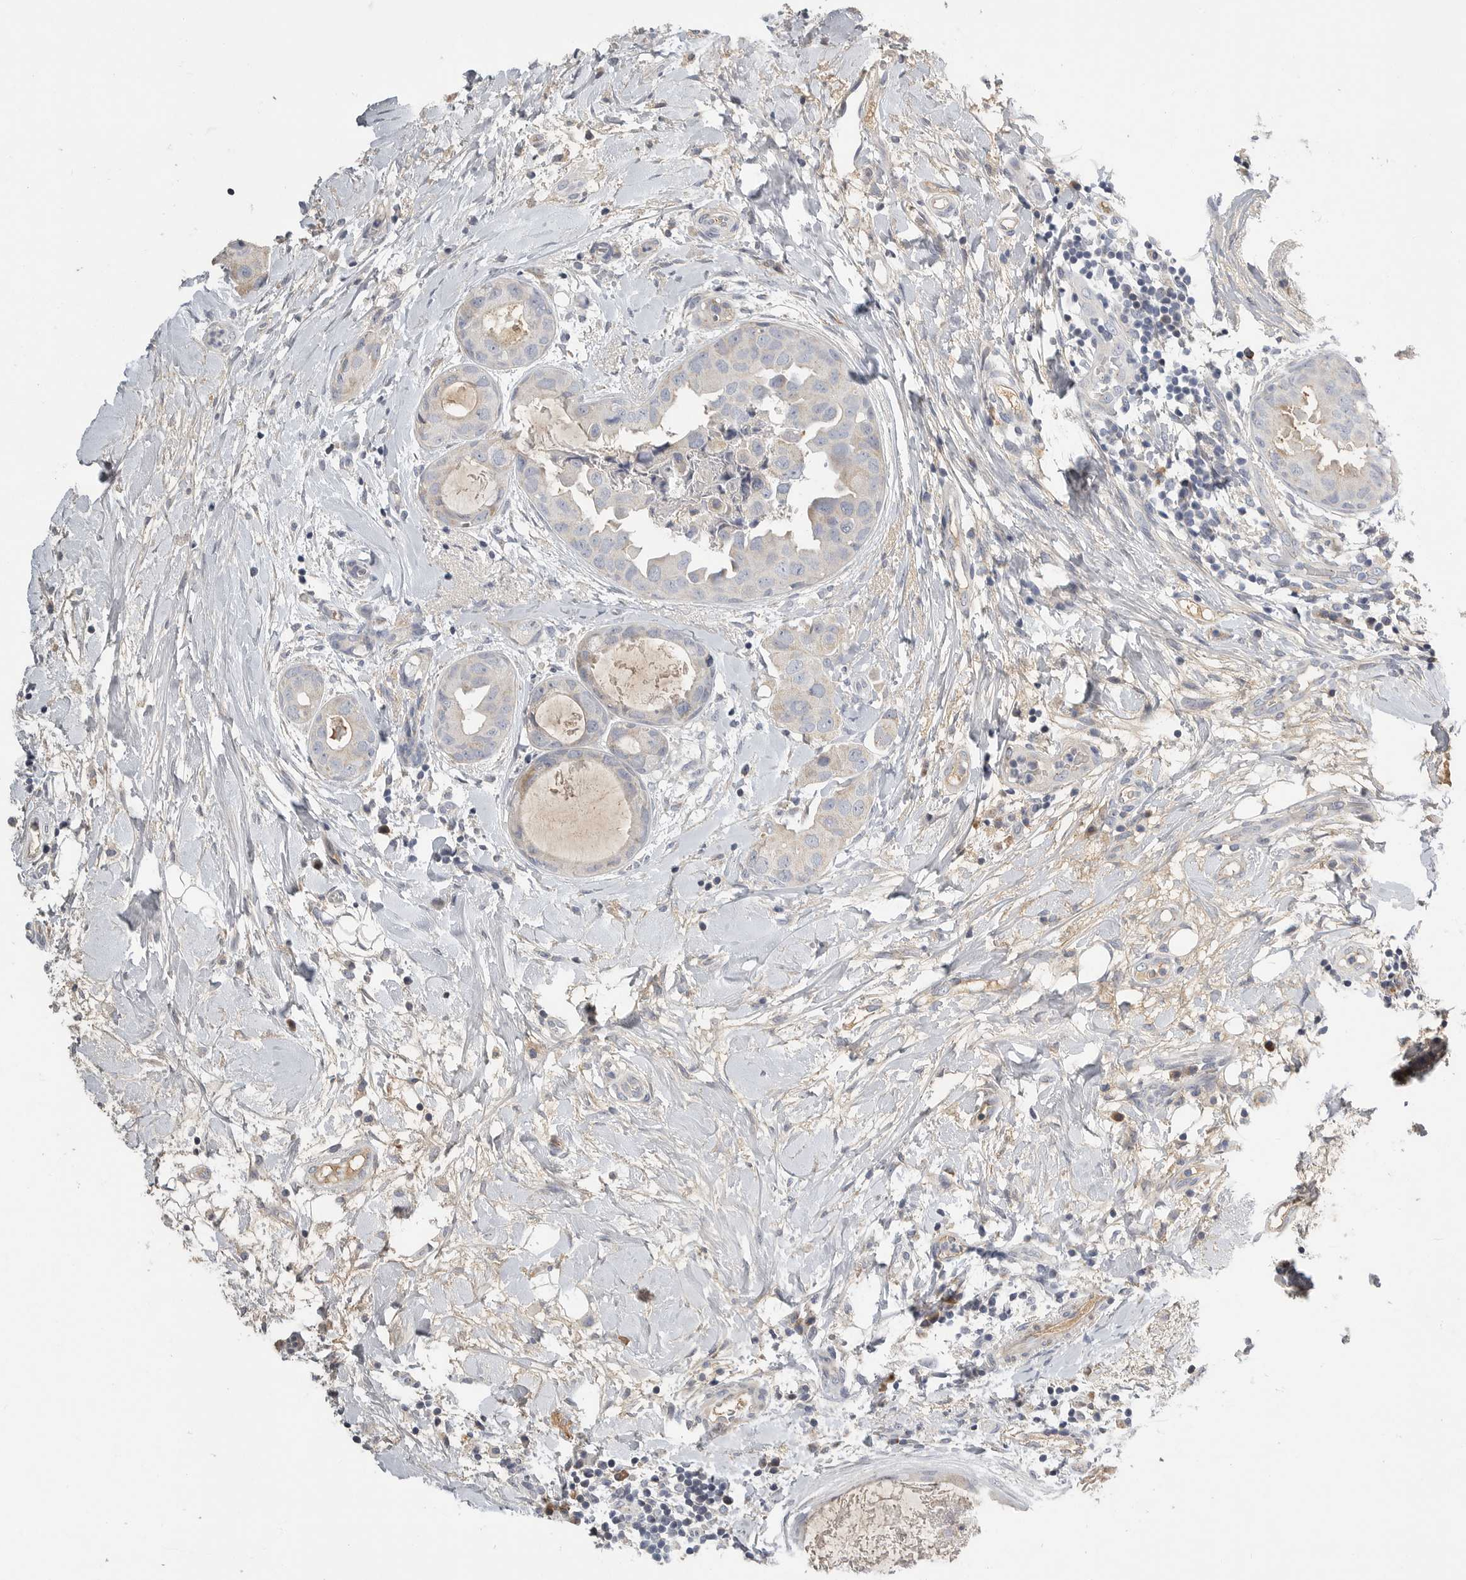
{"staining": {"intensity": "weak", "quantity": "25%-75%", "location": "cytoplasmic/membranous"}, "tissue": "breast cancer", "cell_type": "Tumor cells", "image_type": "cancer", "snomed": [{"axis": "morphology", "description": "Duct carcinoma"}, {"axis": "topography", "description": "Breast"}], "caption": "Immunohistochemical staining of breast invasive ductal carcinoma exhibits weak cytoplasmic/membranous protein expression in about 25%-75% of tumor cells.", "gene": "SDC3", "patient": {"sex": "female", "age": 40}}